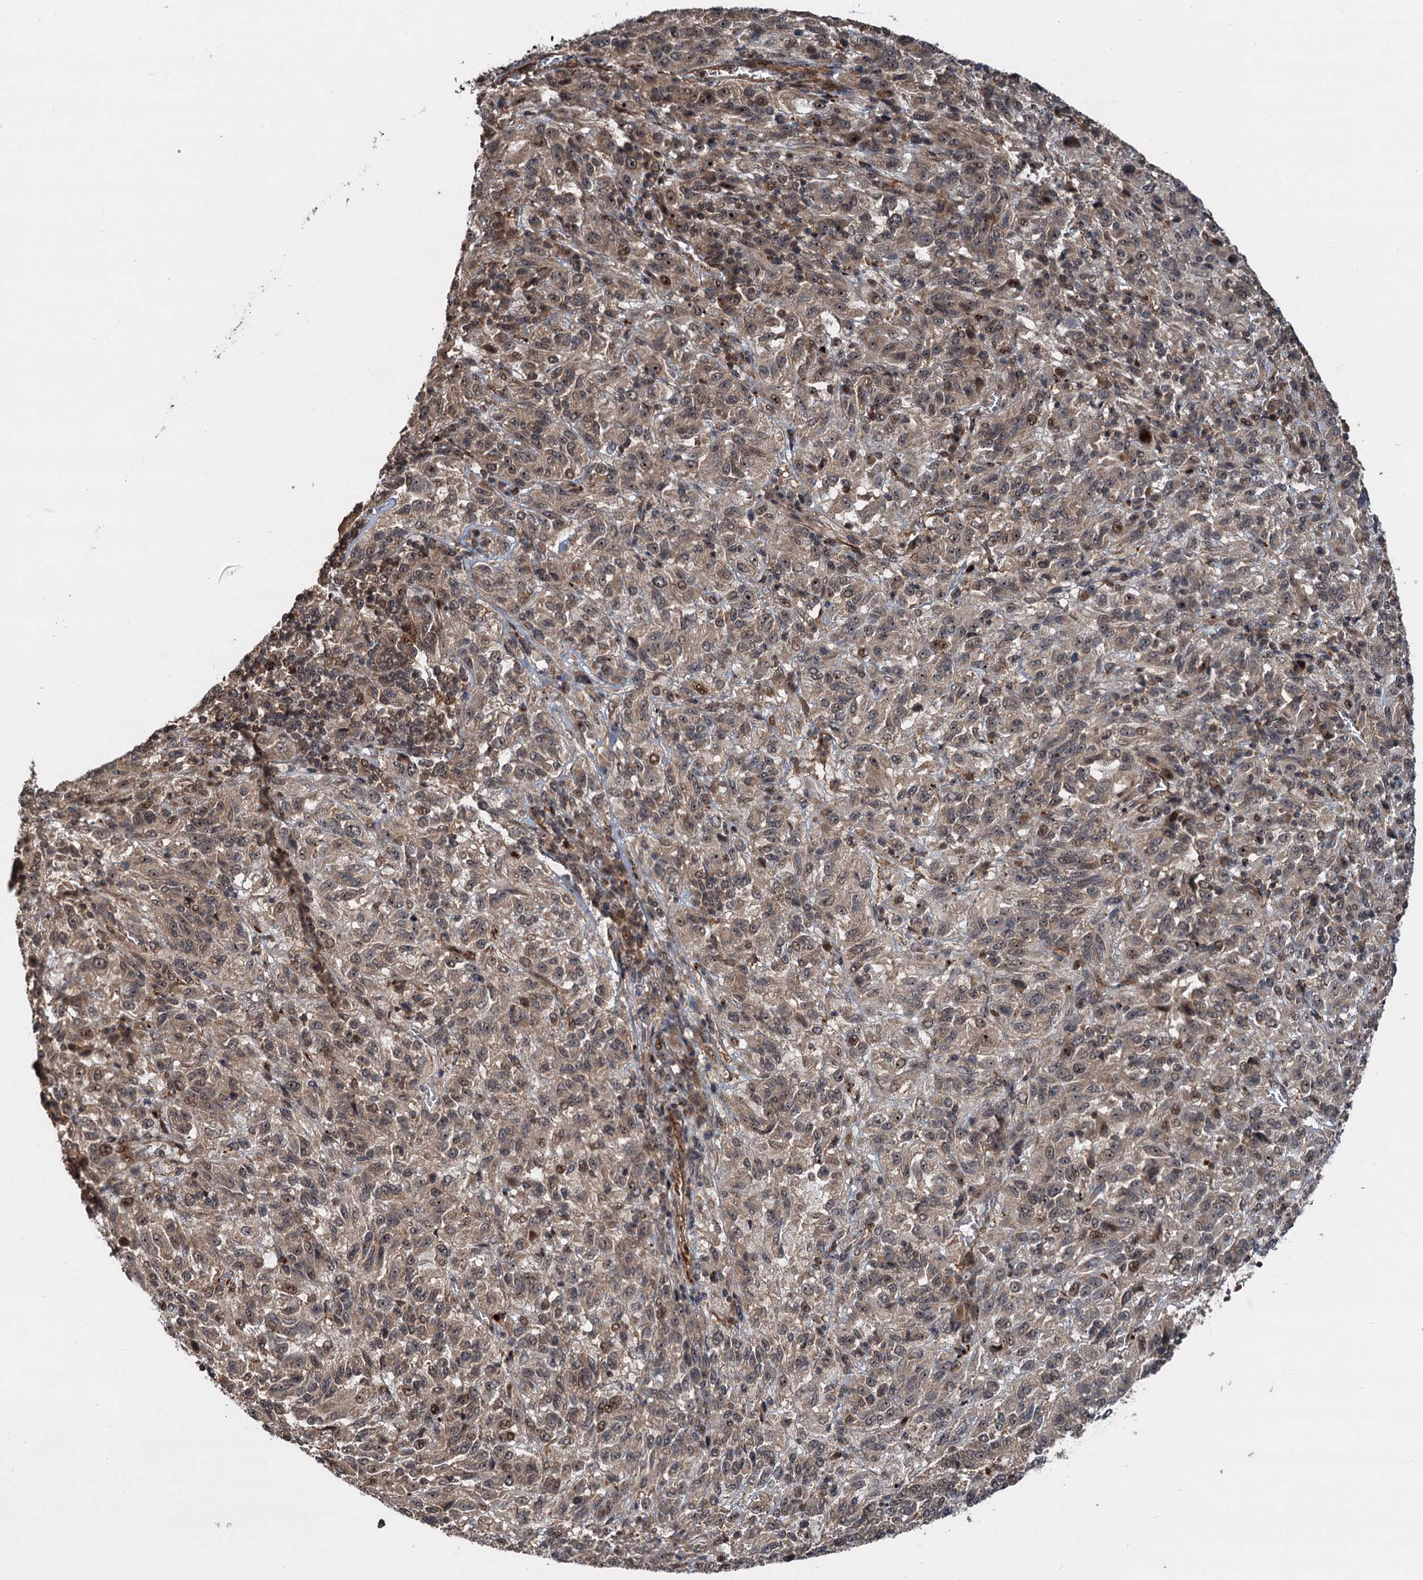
{"staining": {"intensity": "moderate", "quantity": ">75%", "location": "cytoplasmic/membranous,nuclear"}, "tissue": "melanoma", "cell_type": "Tumor cells", "image_type": "cancer", "snomed": [{"axis": "morphology", "description": "Malignant melanoma, Metastatic site"}, {"axis": "topography", "description": "Lung"}], "caption": "A histopathology image of malignant melanoma (metastatic site) stained for a protein reveals moderate cytoplasmic/membranous and nuclear brown staining in tumor cells. (DAB IHC, brown staining for protein, blue staining for nuclei).", "gene": "TMA16", "patient": {"sex": "male", "age": 64}}